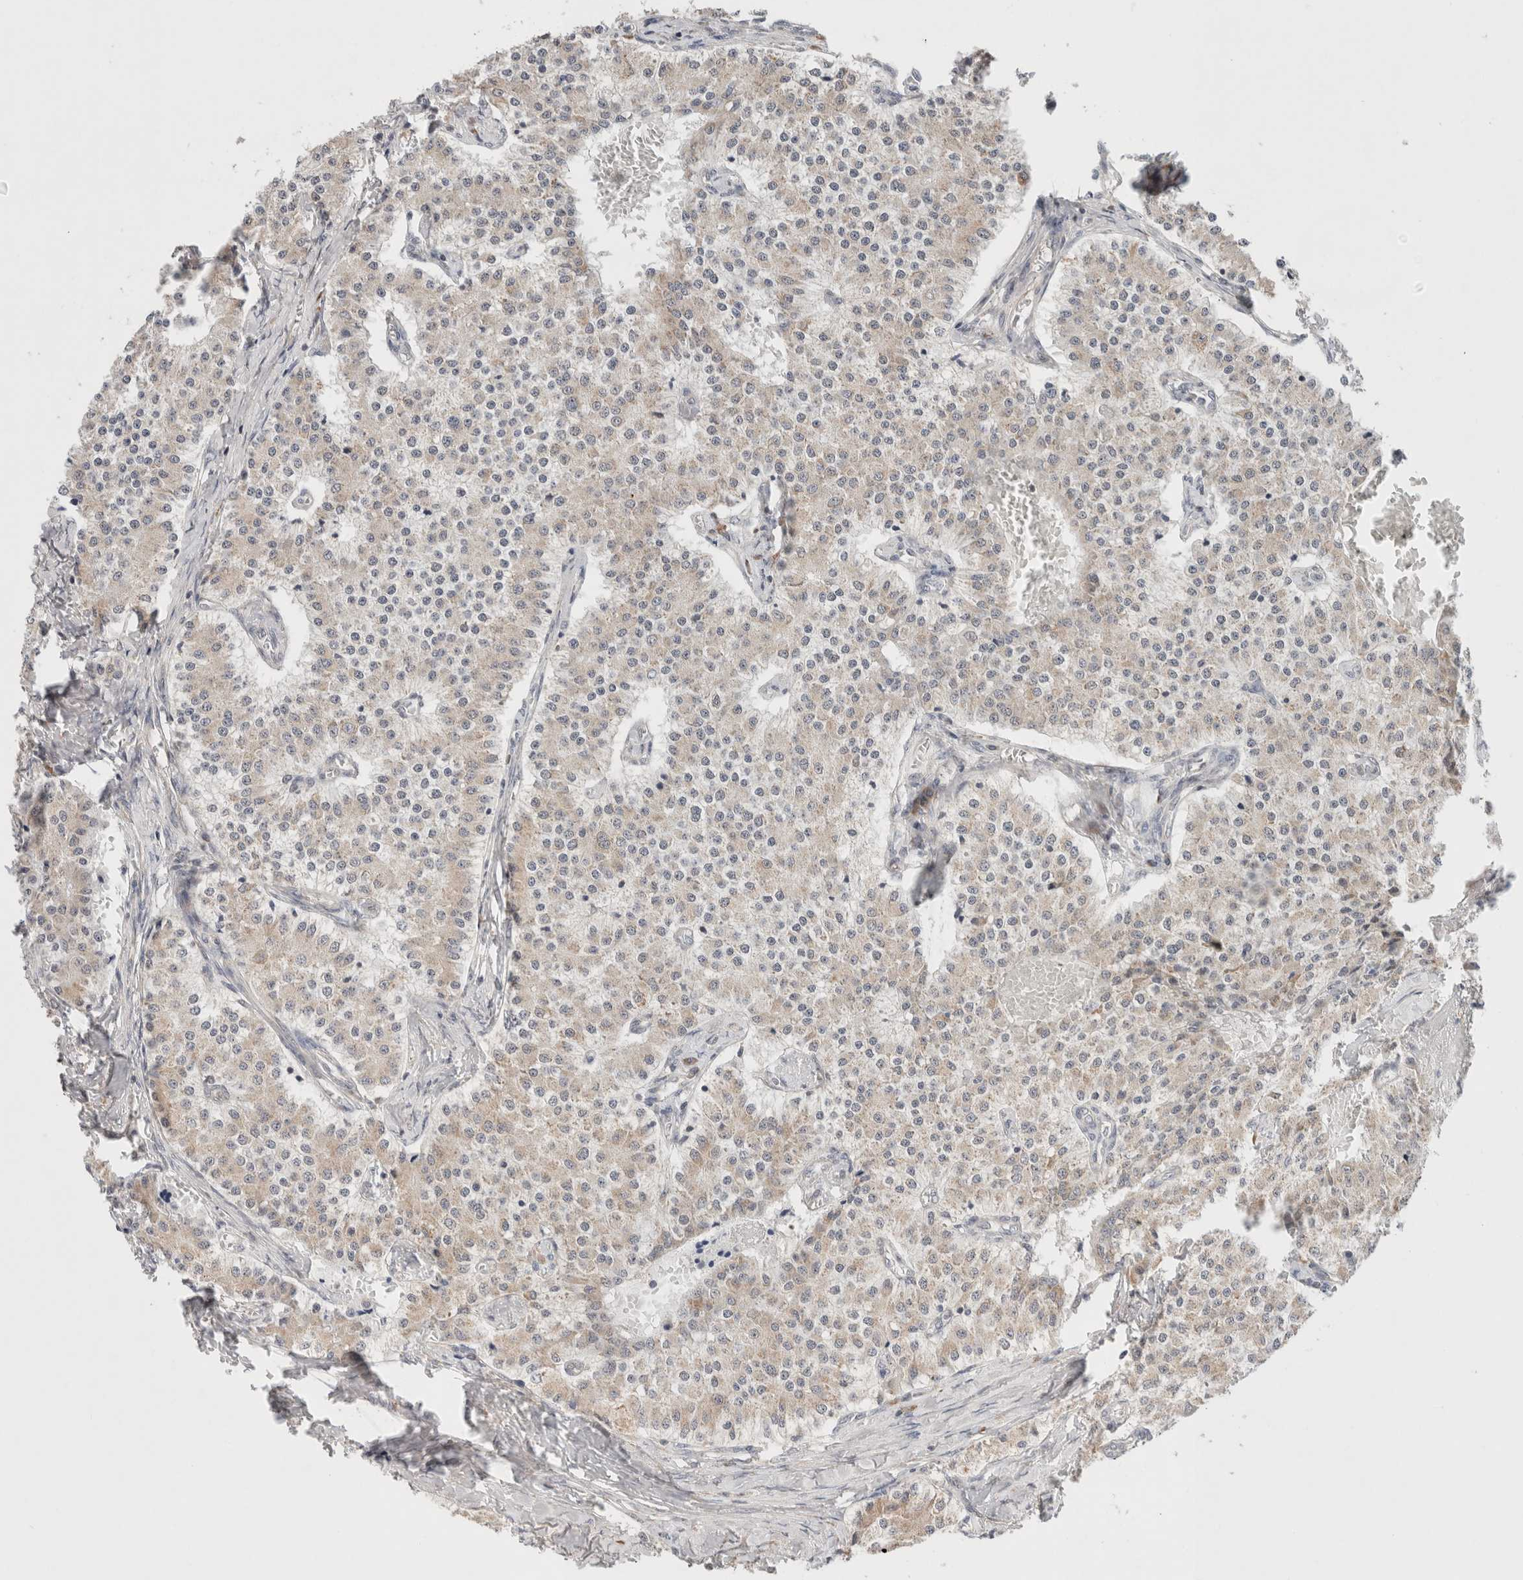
{"staining": {"intensity": "weak", "quantity": "<25%", "location": "cytoplasmic/membranous"}, "tissue": "carcinoid", "cell_type": "Tumor cells", "image_type": "cancer", "snomed": [{"axis": "morphology", "description": "Carcinoid, malignant, NOS"}, {"axis": "topography", "description": "Colon"}], "caption": "This is an immunohistochemistry image of human carcinoid. There is no positivity in tumor cells.", "gene": "ERI3", "patient": {"sex": "female", "age": 52}}